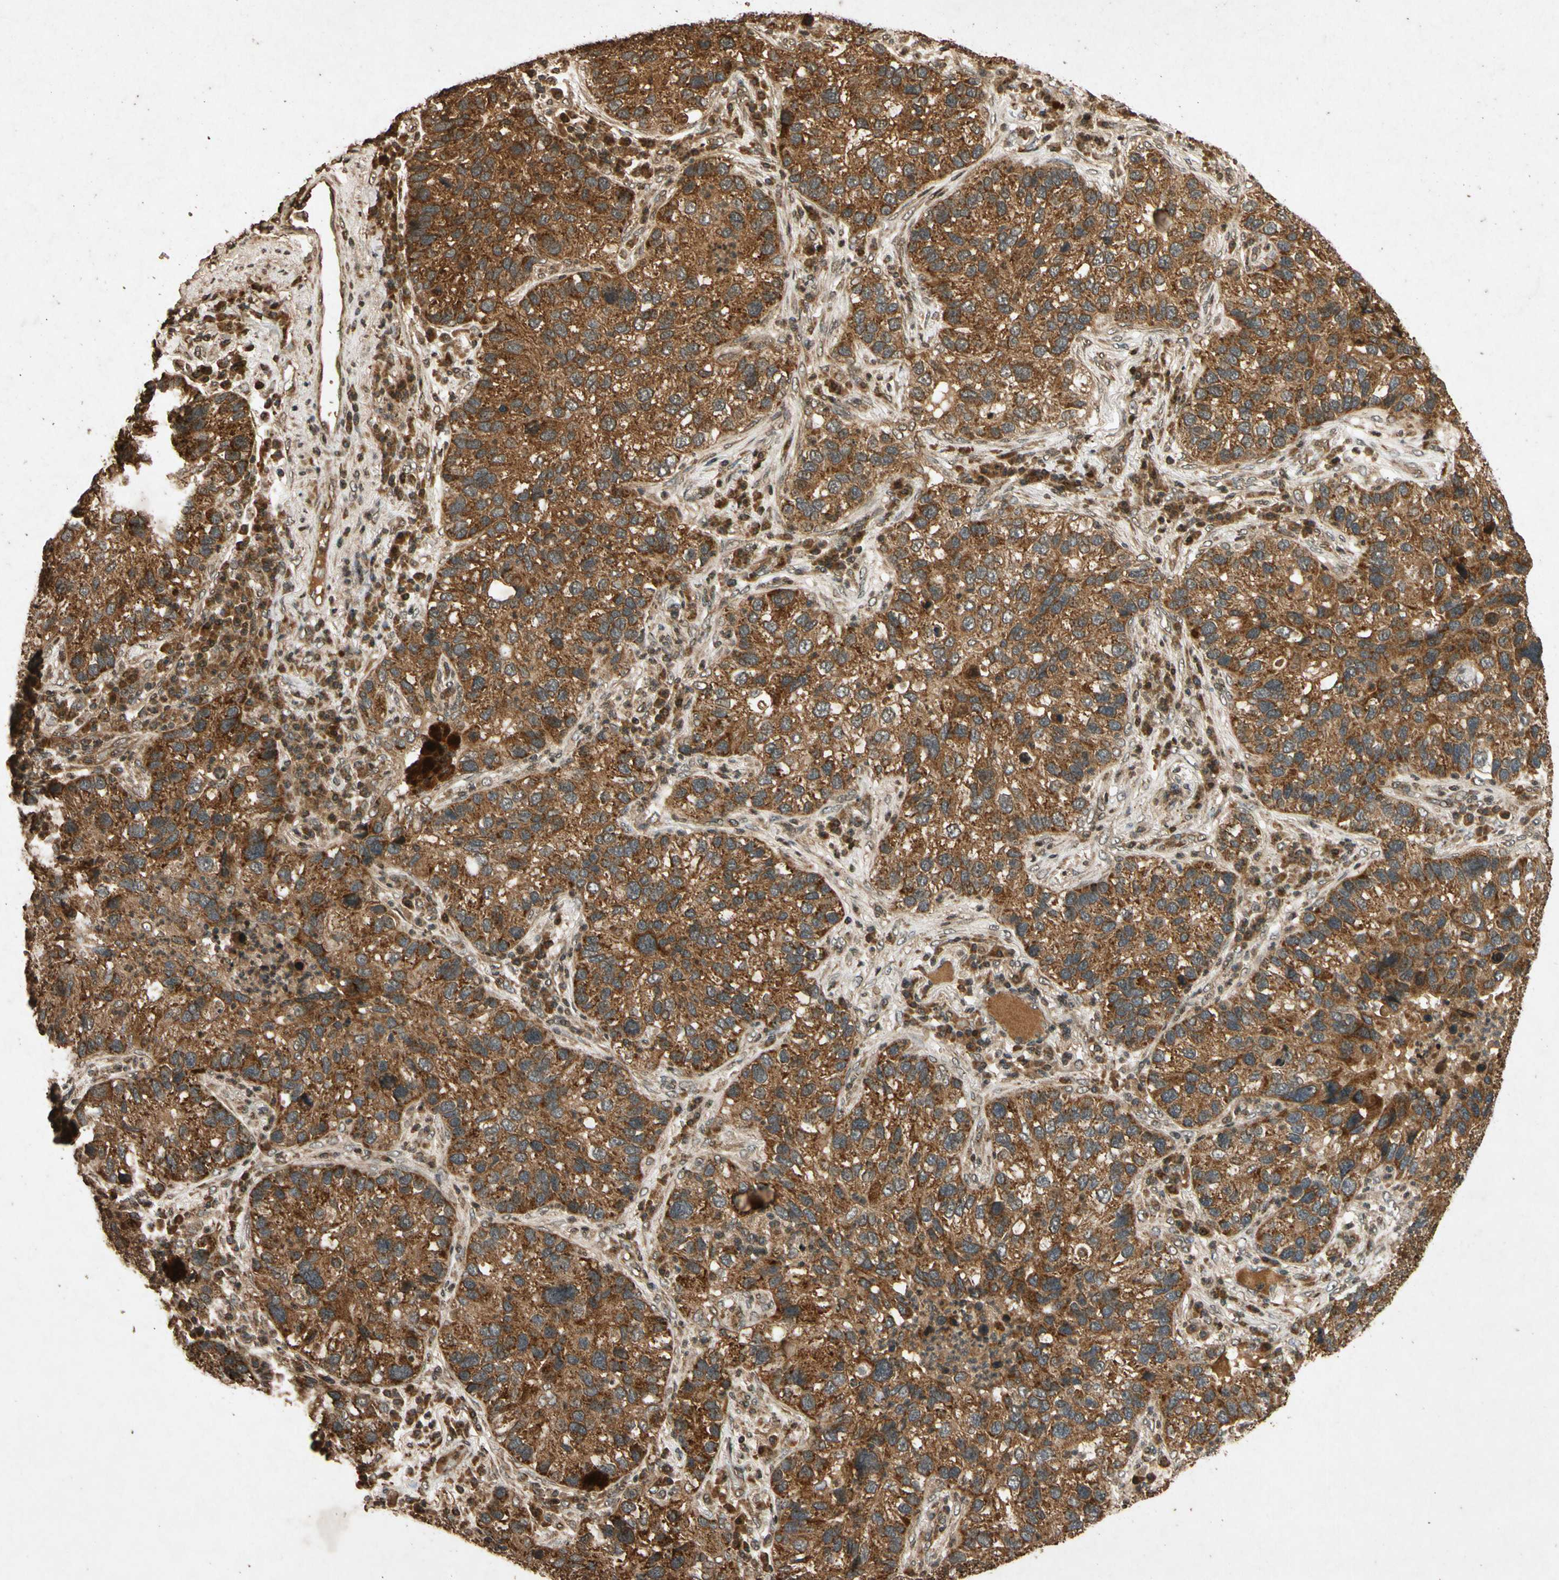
{"staining": {"intensity": "strong", "quantity": ">75%", "location": "cytoplasmic/membranous"}, "tissue": "lung cancer", "cell_type": "Tumor cells", "image_type": "cancer", "snomed": [{"axis": "morphology", "description": "Normal tissue, NOS"}, {"axis": "morphology", "description": "Adenocarcinoma, NOS"}, {"axis": "topography", "description": "Bronchus"}, {"axis": "topography", "description": "Lung"}], "caption": "A high-resolution histopathology image shows immunohistochemistry (IHC) staining of lung cancer (adenocarcinoma), which demonstrates strong cytoplasmic/membranous positivity in about >75% of tumor cells. (IHC, brightfield microscopy, high magnification).", "gene": "TXN2", "patient": {"sex": "male", "age": 54}}